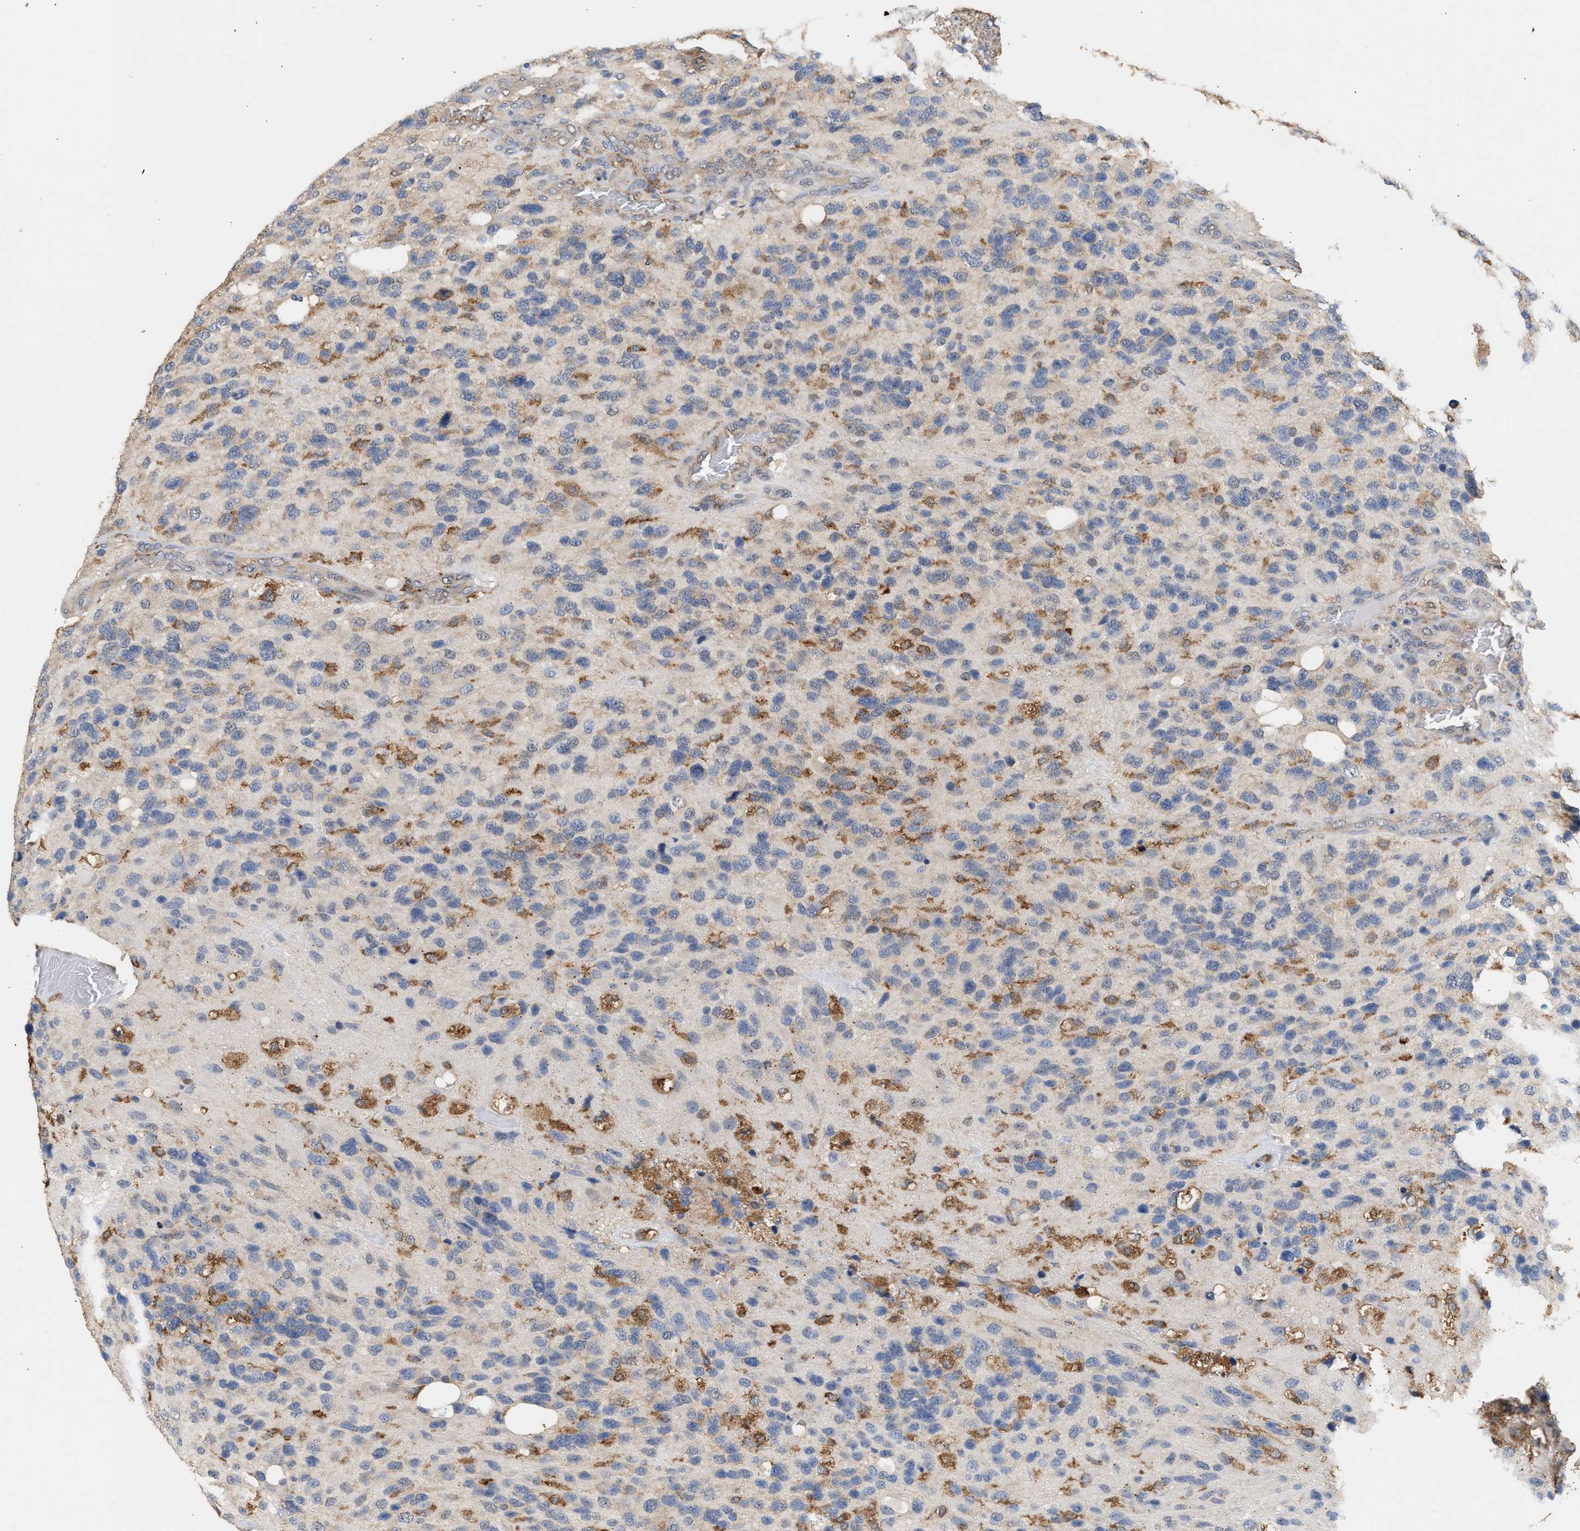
{"staining": {"intensity": "weak", "quantity": "25%-75%", "location": "cytoplasmic/membranous,nuclear"}, "tissue": "glioma", "cell_type": "Tumor cells", "image_type": "cancer", "snomed": [{"axis": "morphology", "description": "Glioma, malignant, High grade"}, {"axis": "topography", "description": "Brain"}], "caption": "Weak cytoplasmic/membranous and nuclear protein staining is identified in about 25%-75% of tumor cells in glioma. (IHC, brightfield microscopy, high magnification).", "gene": "GCN1", "patient": {"sex": "female", "age": 58}}